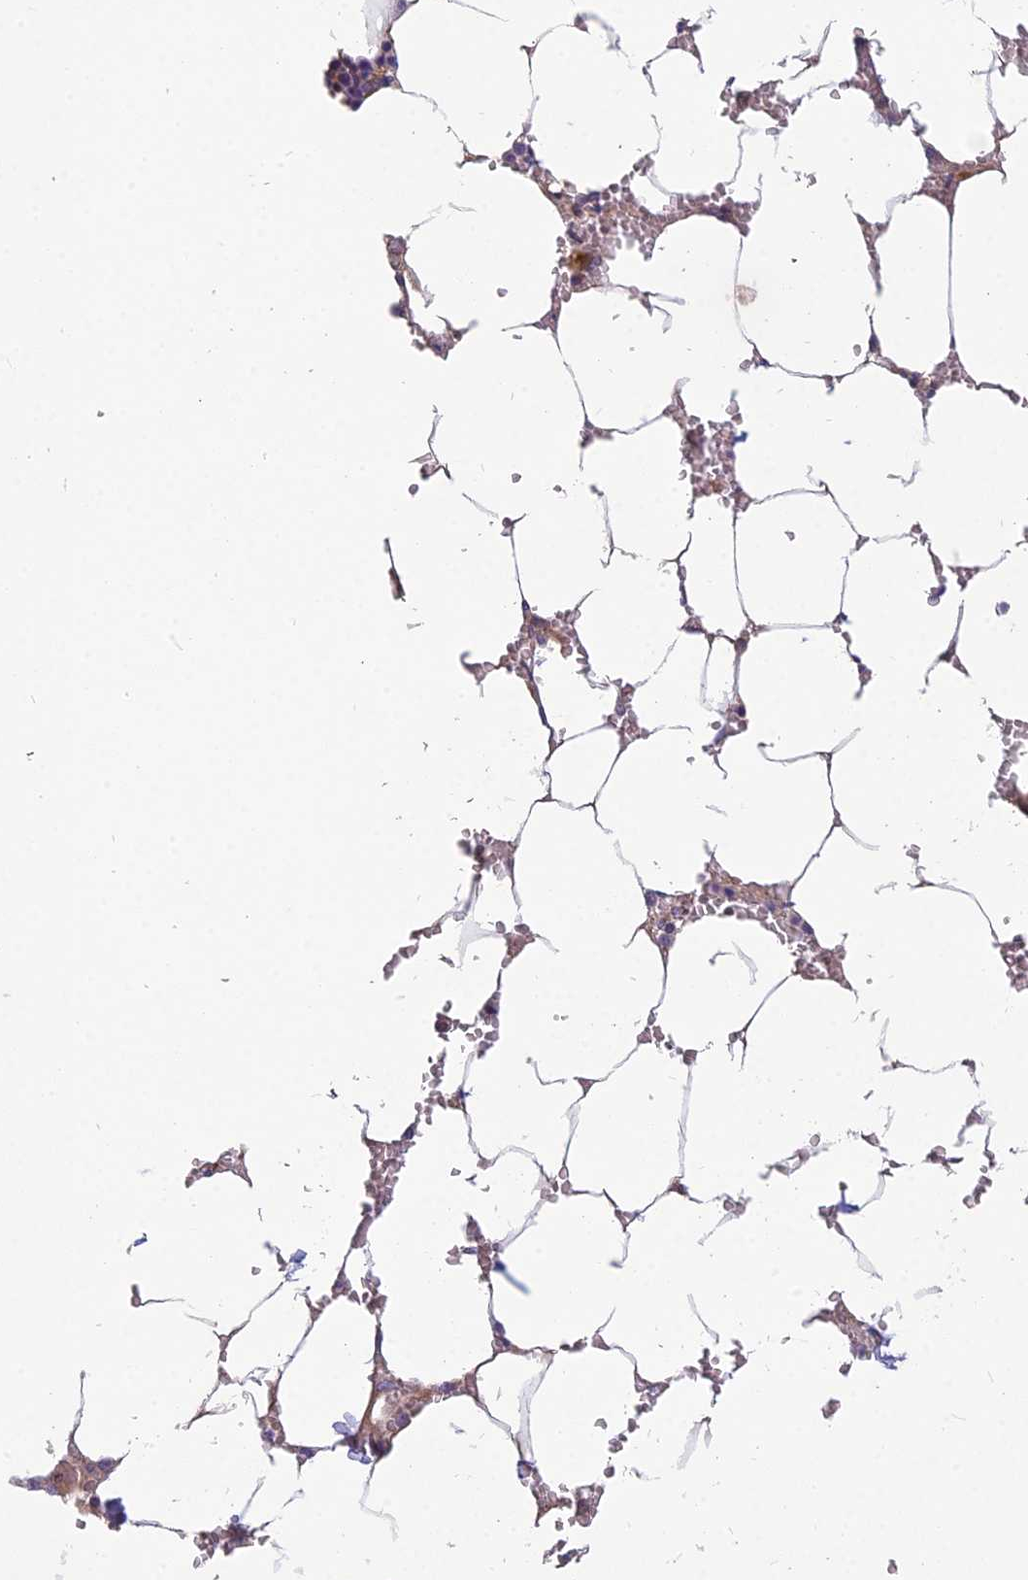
{"staining": {"intensity": "weak", "quantity": "<25%", "location": "cytoplasmic/membranous"}, "tissue": "bone marrow", "cell_type": "Hematopoietic cells", "image_type": "normal", "snomed": [{"axis": "morphology", "description": "Normal tissue, NOS"}, {"axis": "topography", "description": "Bone marrow"}], "caption": "Immunohistochemical staining of benign human bone marrow demonstrates no significant staining in hematopoietic cells.", "gene": "CEACAM16", "patient": {"sex": "male", "age": 70}}